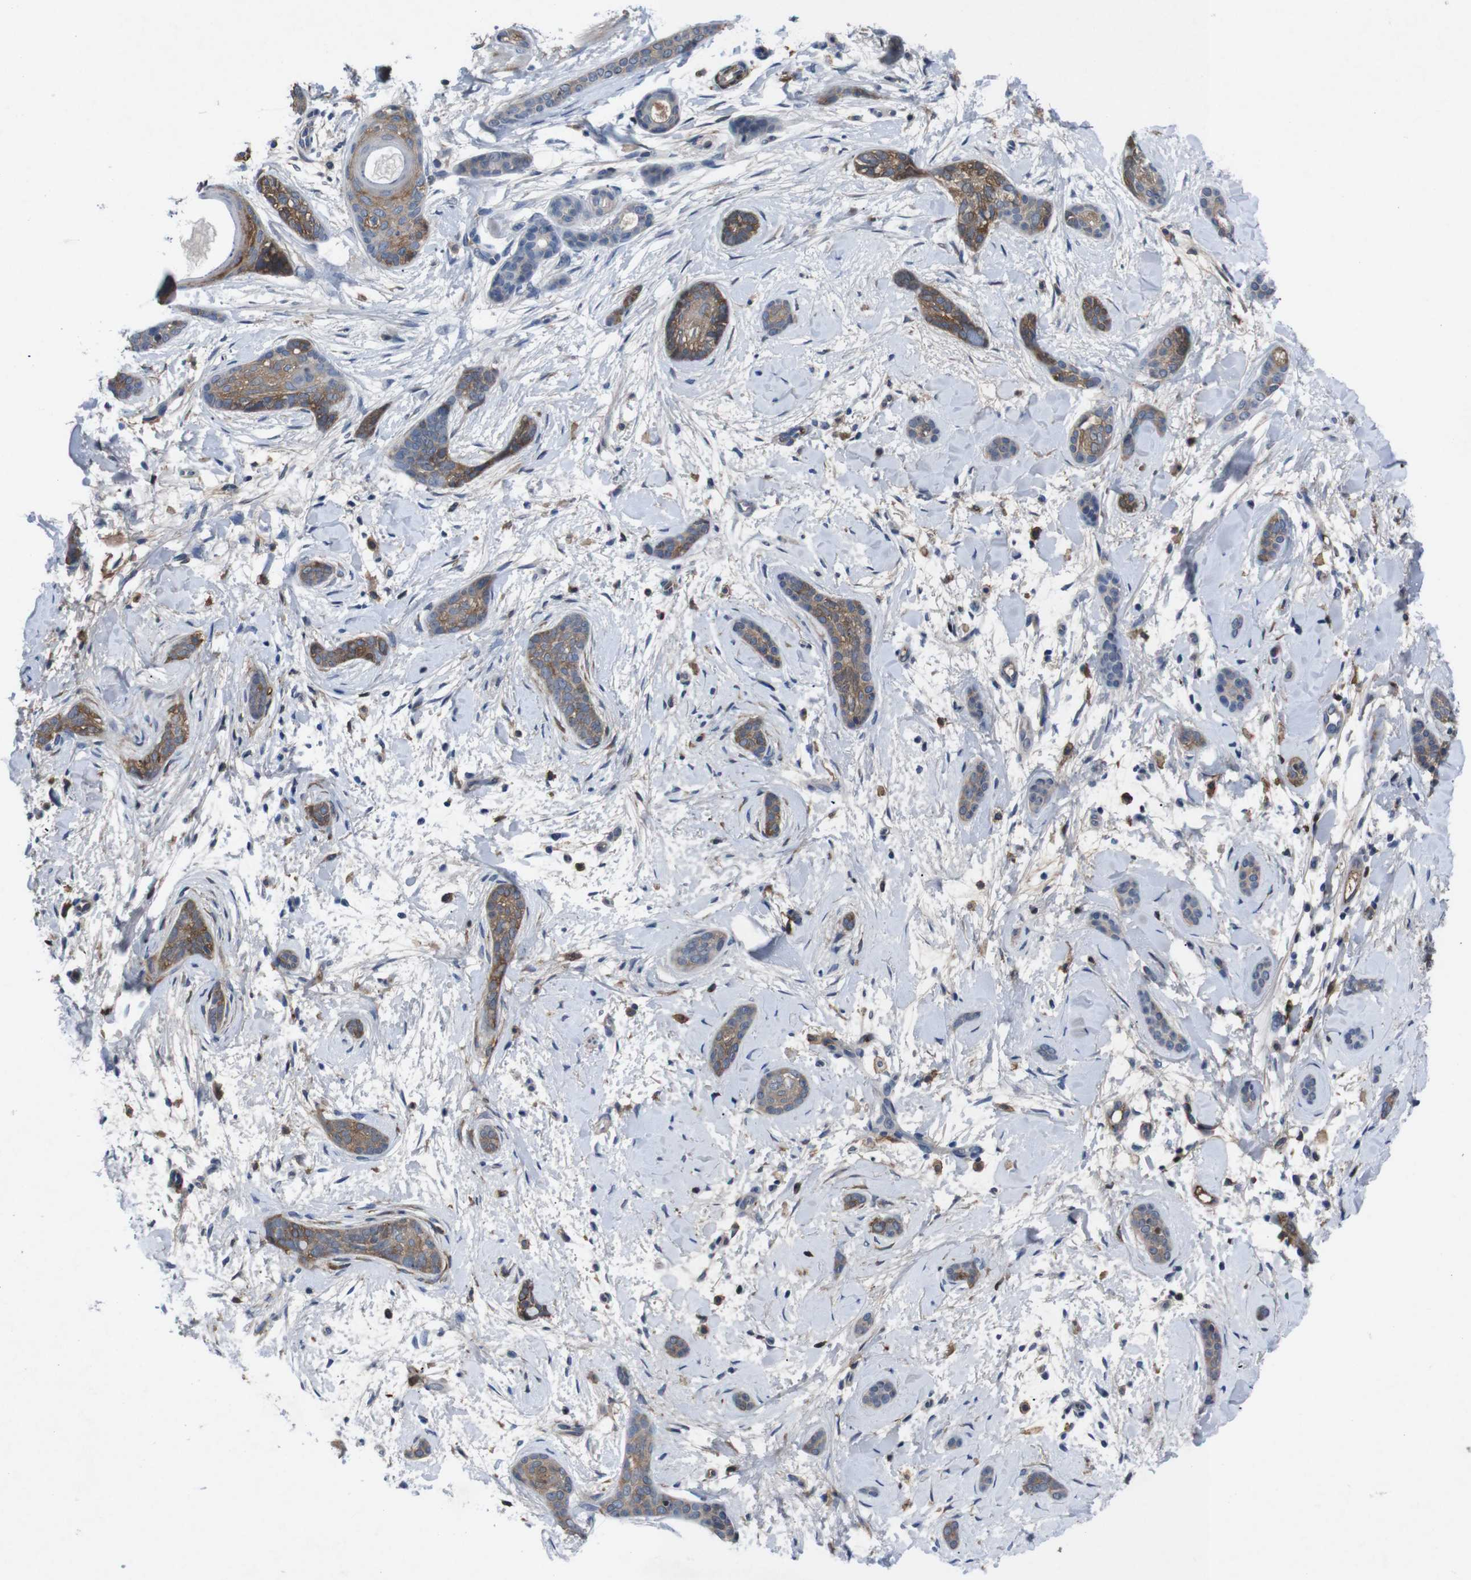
{"staining": {"intensity": "moderate", "quantity": ">75%", "location": "cytoplasmic/membranous"}, "tissue": "skin cancer", "cell_type": "Tumor cells", "image_type": "cancer", "snomed": [{"axis": "morphology", "description": "Basal cell carcinoma"}, {"axis": "morphology", "description": "Adnexal tumor, benign"}, {"axis": "topography", "description": "Skin"}], "caption": "Tumor cells exhibit moderate cytoplasmic/membranous positivity in approximately >75% of cells in skin benign adnexal tumor. Nuclei are stained in blue.", "gene": "SPTB", "patient": {"sex": "female", "age": 42}}